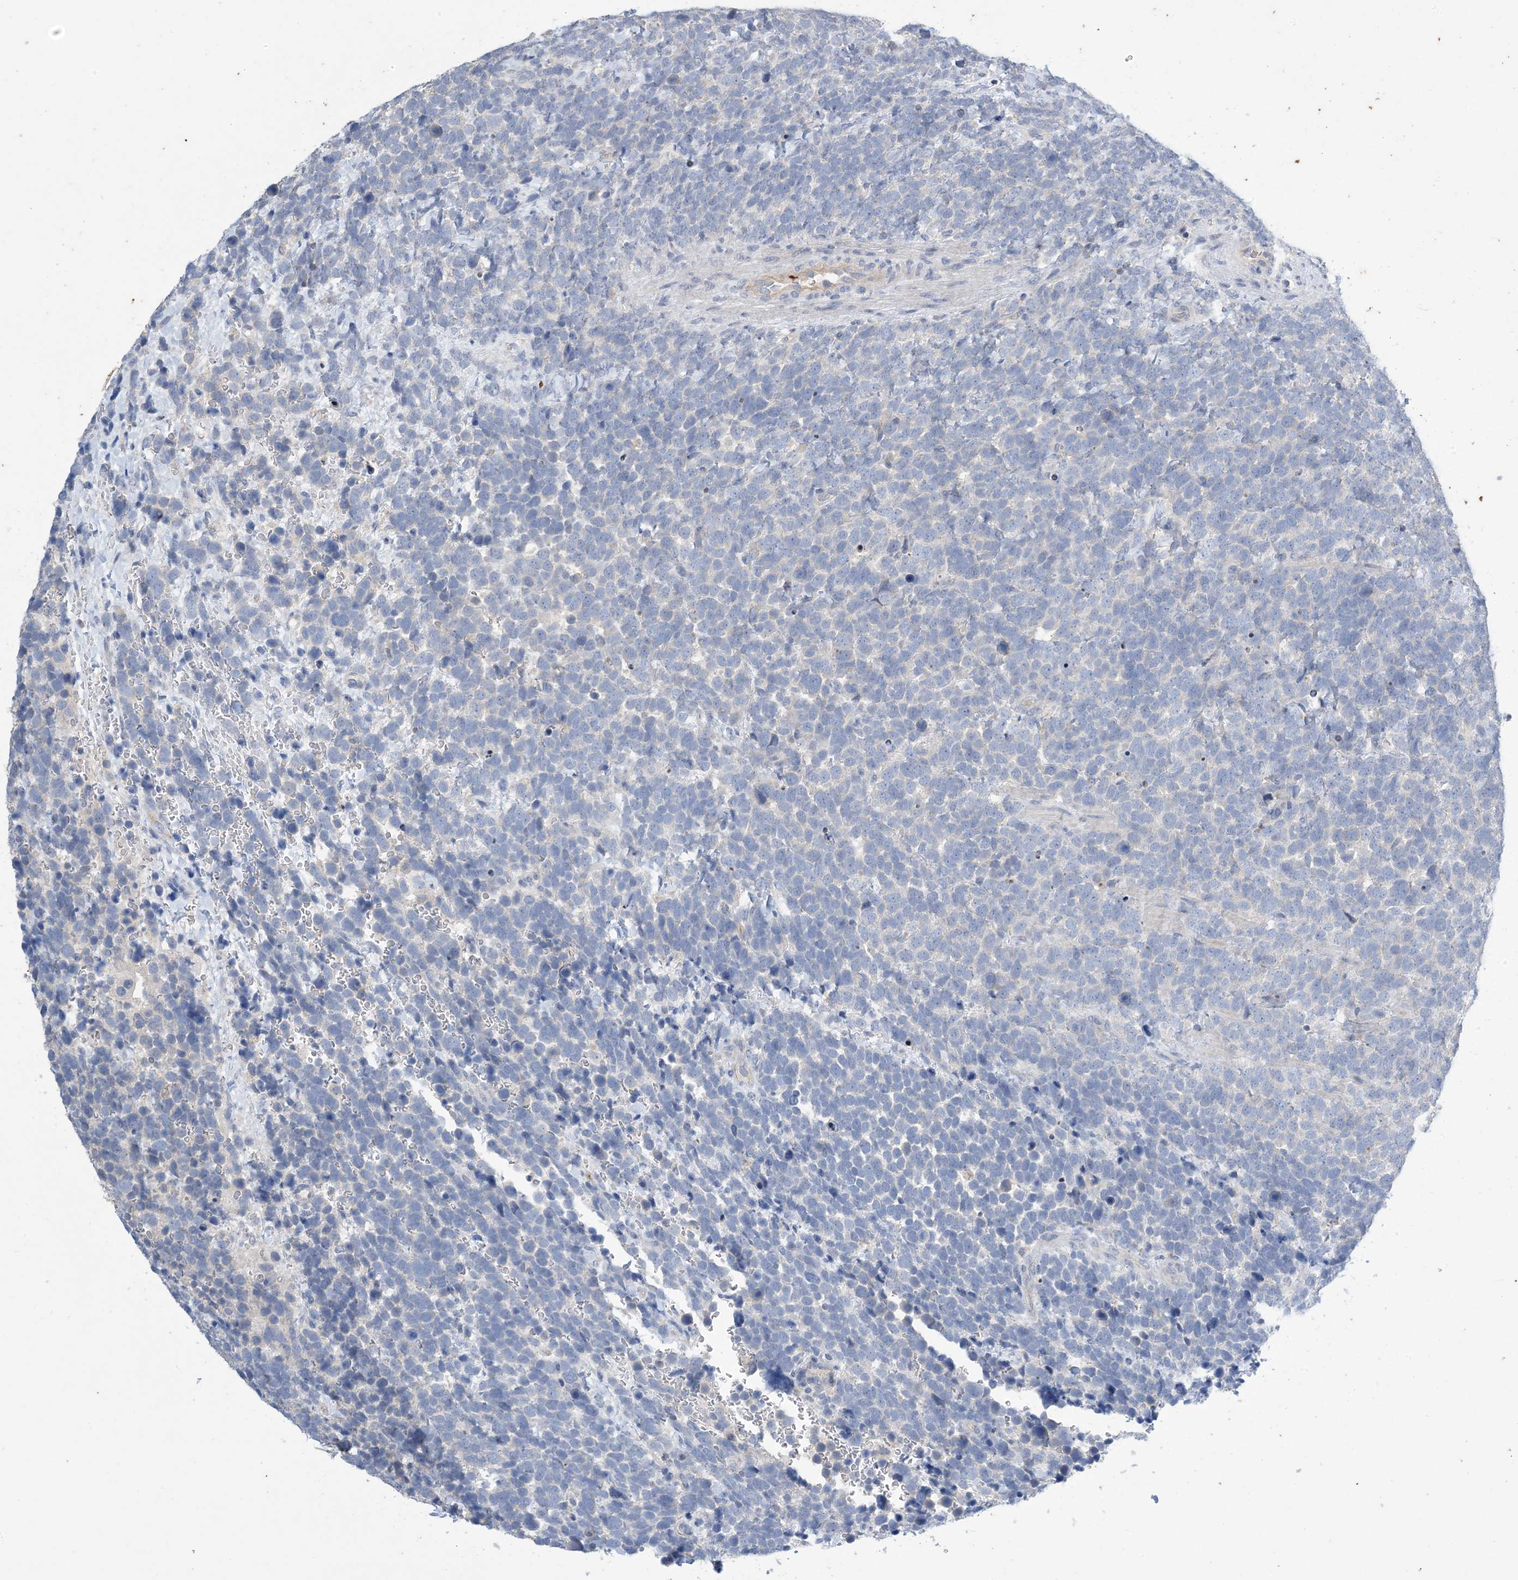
{"staining": {"intensity": "negative", "quantity": "none", "location": "none"}, "tissue": "urothelial cancer", "cell_type": "Tumor cells", "image_type": "cancer", "snomed": [{"axis": "morphology", "description": "Urothelial carcinoma, High grade"}, {"axis": "topography", "description": "Urinary bladder"}], "caption": "Histopathology image shows no protein positivity in tumor cells of urothelial cancer tissue.", "gene": "KPRP", "patient": {"sex": "female", "age": 82}}